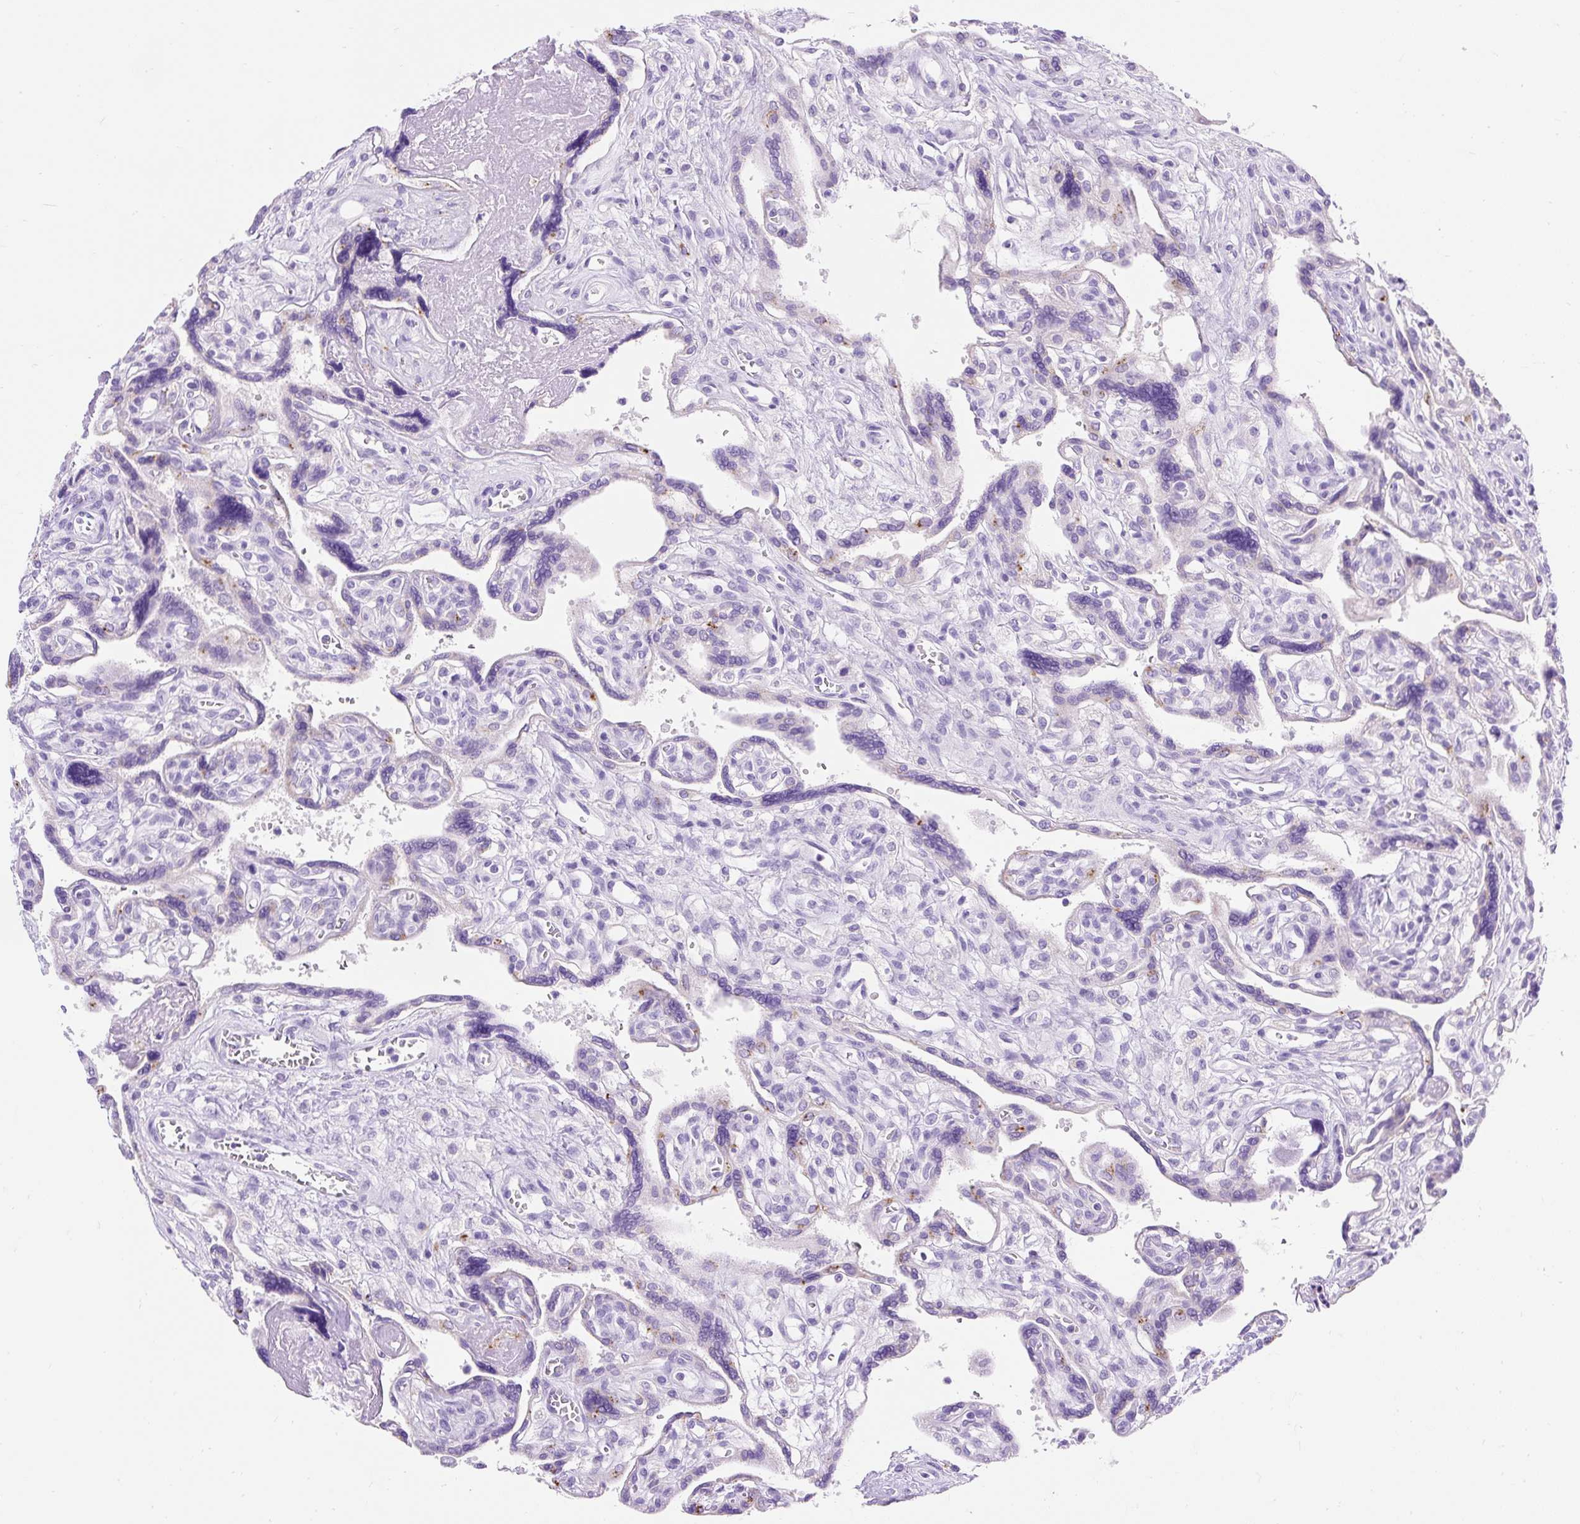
{"staining": {"intensity": "negative", "quantity": "none", "location": "none"}, "tissue": "placenta", "cell_type": "Trophoblastic cells", "image_type": "normal", "snomed": [{"axis": "morphology", "description": "Normal tissue, NOS"}, {"axis": "topography", "description": "Placenta"}], "caption": "This is an IHC image of benign placenta. There is no positivity in trophoblastic cells.", "gene": "HEXB", "patient": {"sex": "female", "age": 39}}